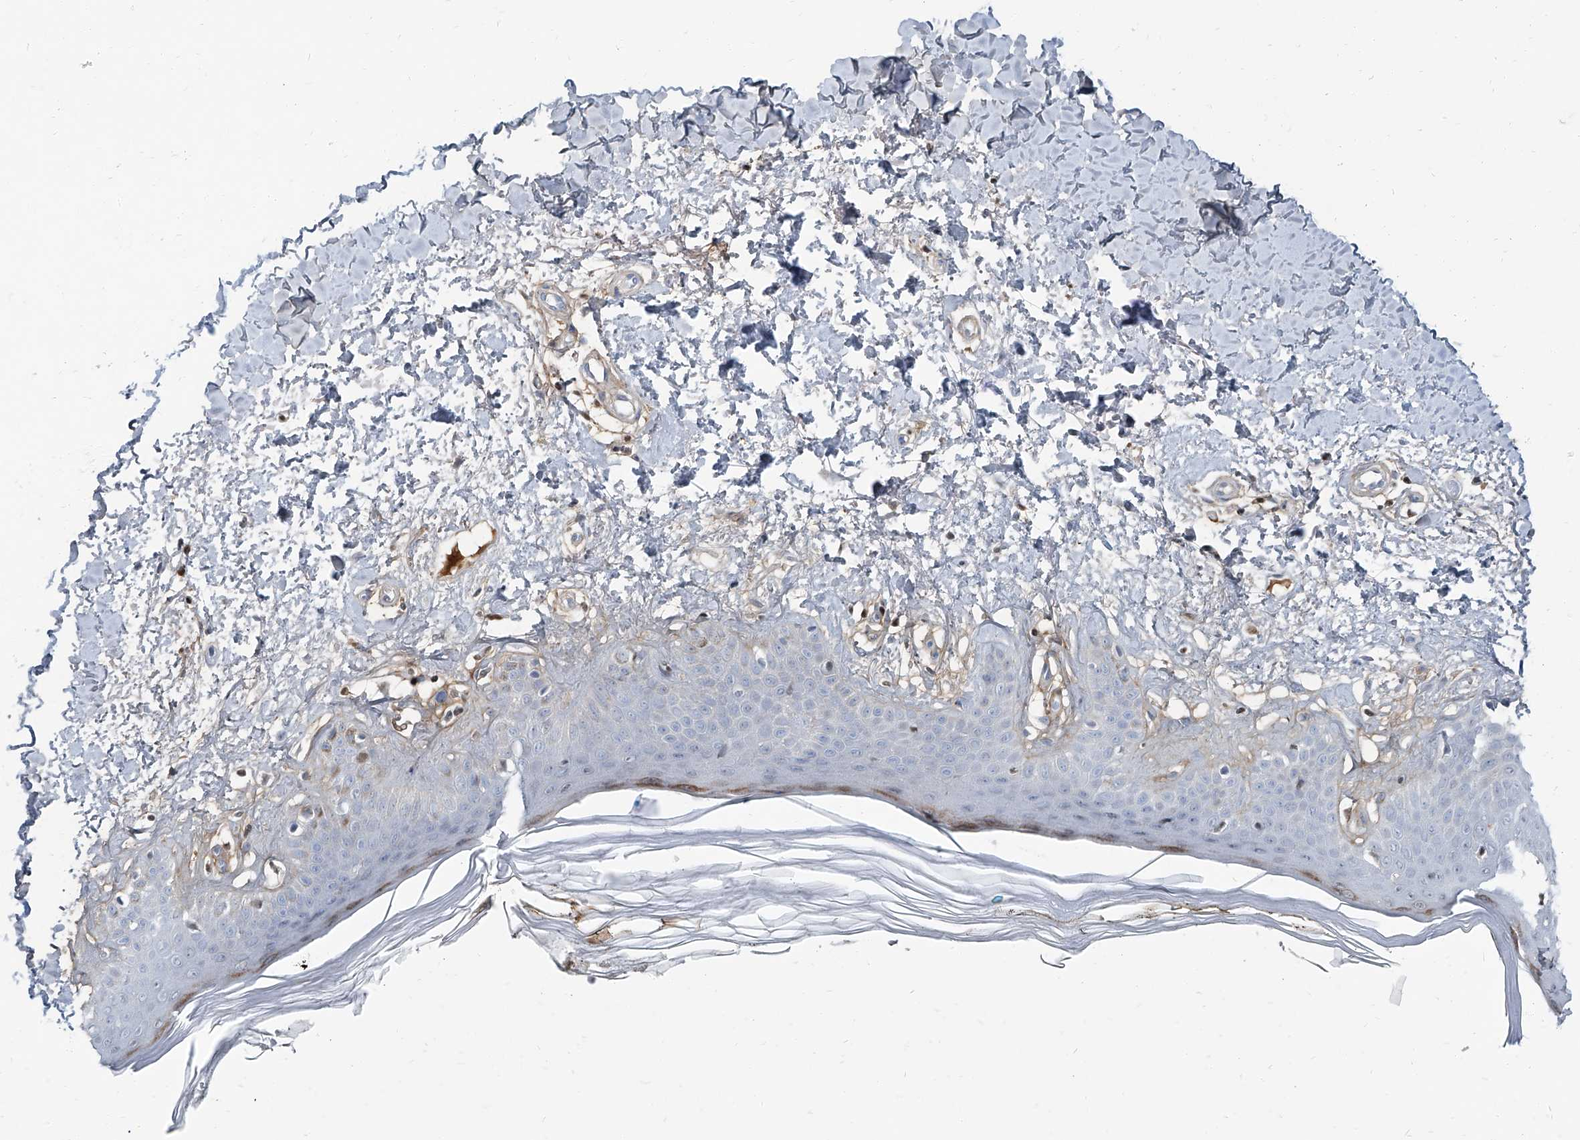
{"staining": {"intensity": "weak", "quantity": "25%-75%", "location": "cytoplasmic/membranous"}, "tissue": "skin", "cell_type": "Fibroblasts", "image_type": "normal", "snomed": [{"axis": "morphology", "description": "Normal tissue, NOS"}, {"axis": "topography", "description": "Skin"}], "caption": "Fibroblasts exhibit low levels of weak cytoplasmic/membranous staining in about 25%-75% of cells in unremarkable human skin.", "gene": "HOXA3", "patient": {"sex": "female", "age": 64}}